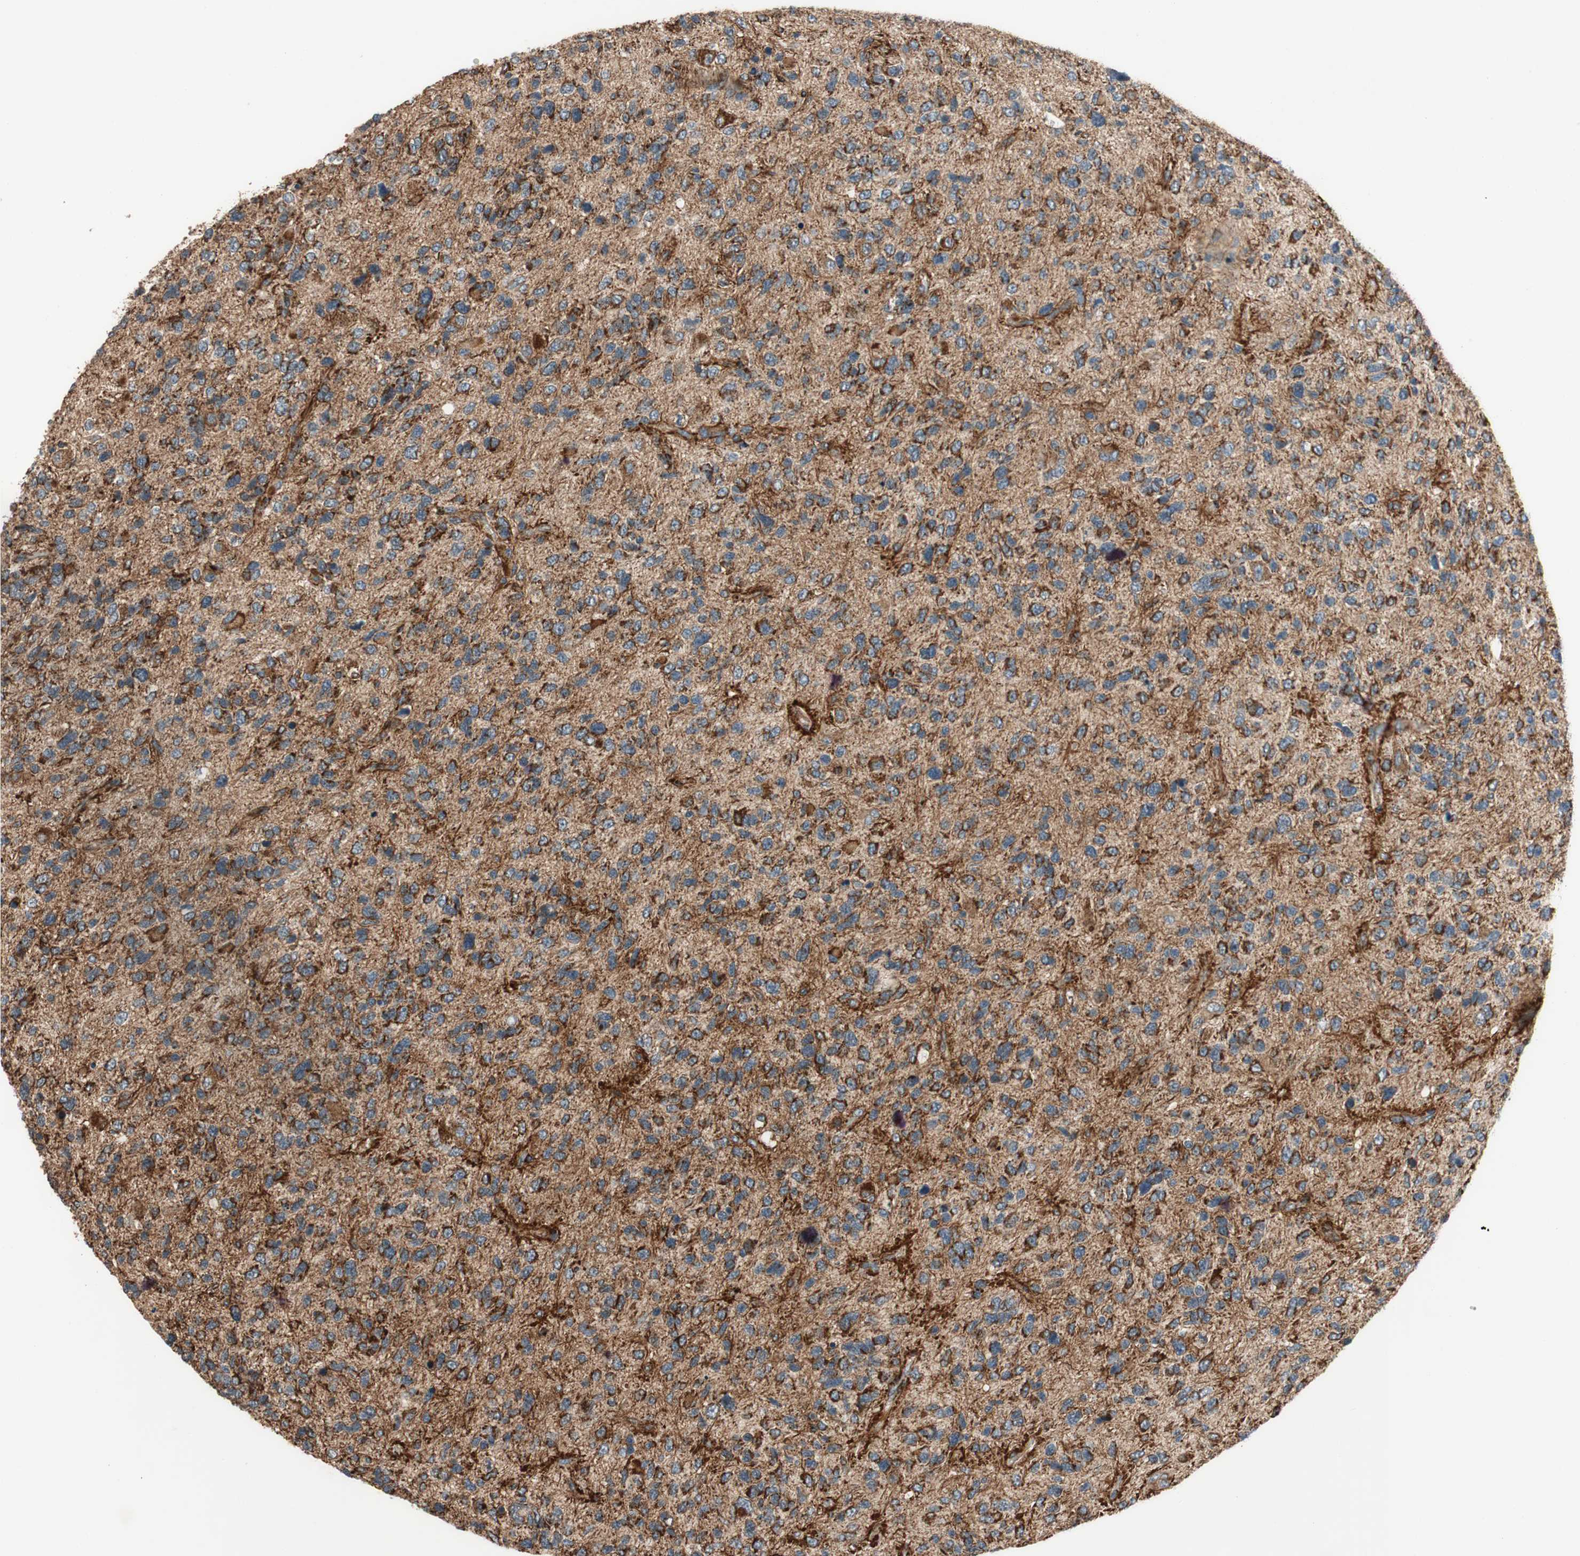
{"staining": {"intensity": "strong", "quantity": ">75%", "location": "cytoplasmic/membranous"}, "tissue": "glioma", "cell_type": "Tumor cells", "image_type": "cancer", "snomed": [{"axis": "morphology", "description": "Glioma, malignant, High grade"}, {"axis": "topography", "description": "Brain"}], "caption": "A high-resolution photomicrograph shows immunohistochemistry staining of glioma, which exhibits strong cytoplasmic/membranous expression in approximately >75% of tumor cells.", "gene": "AKAP1", "patient": {"sex": "female", "age": 58}}